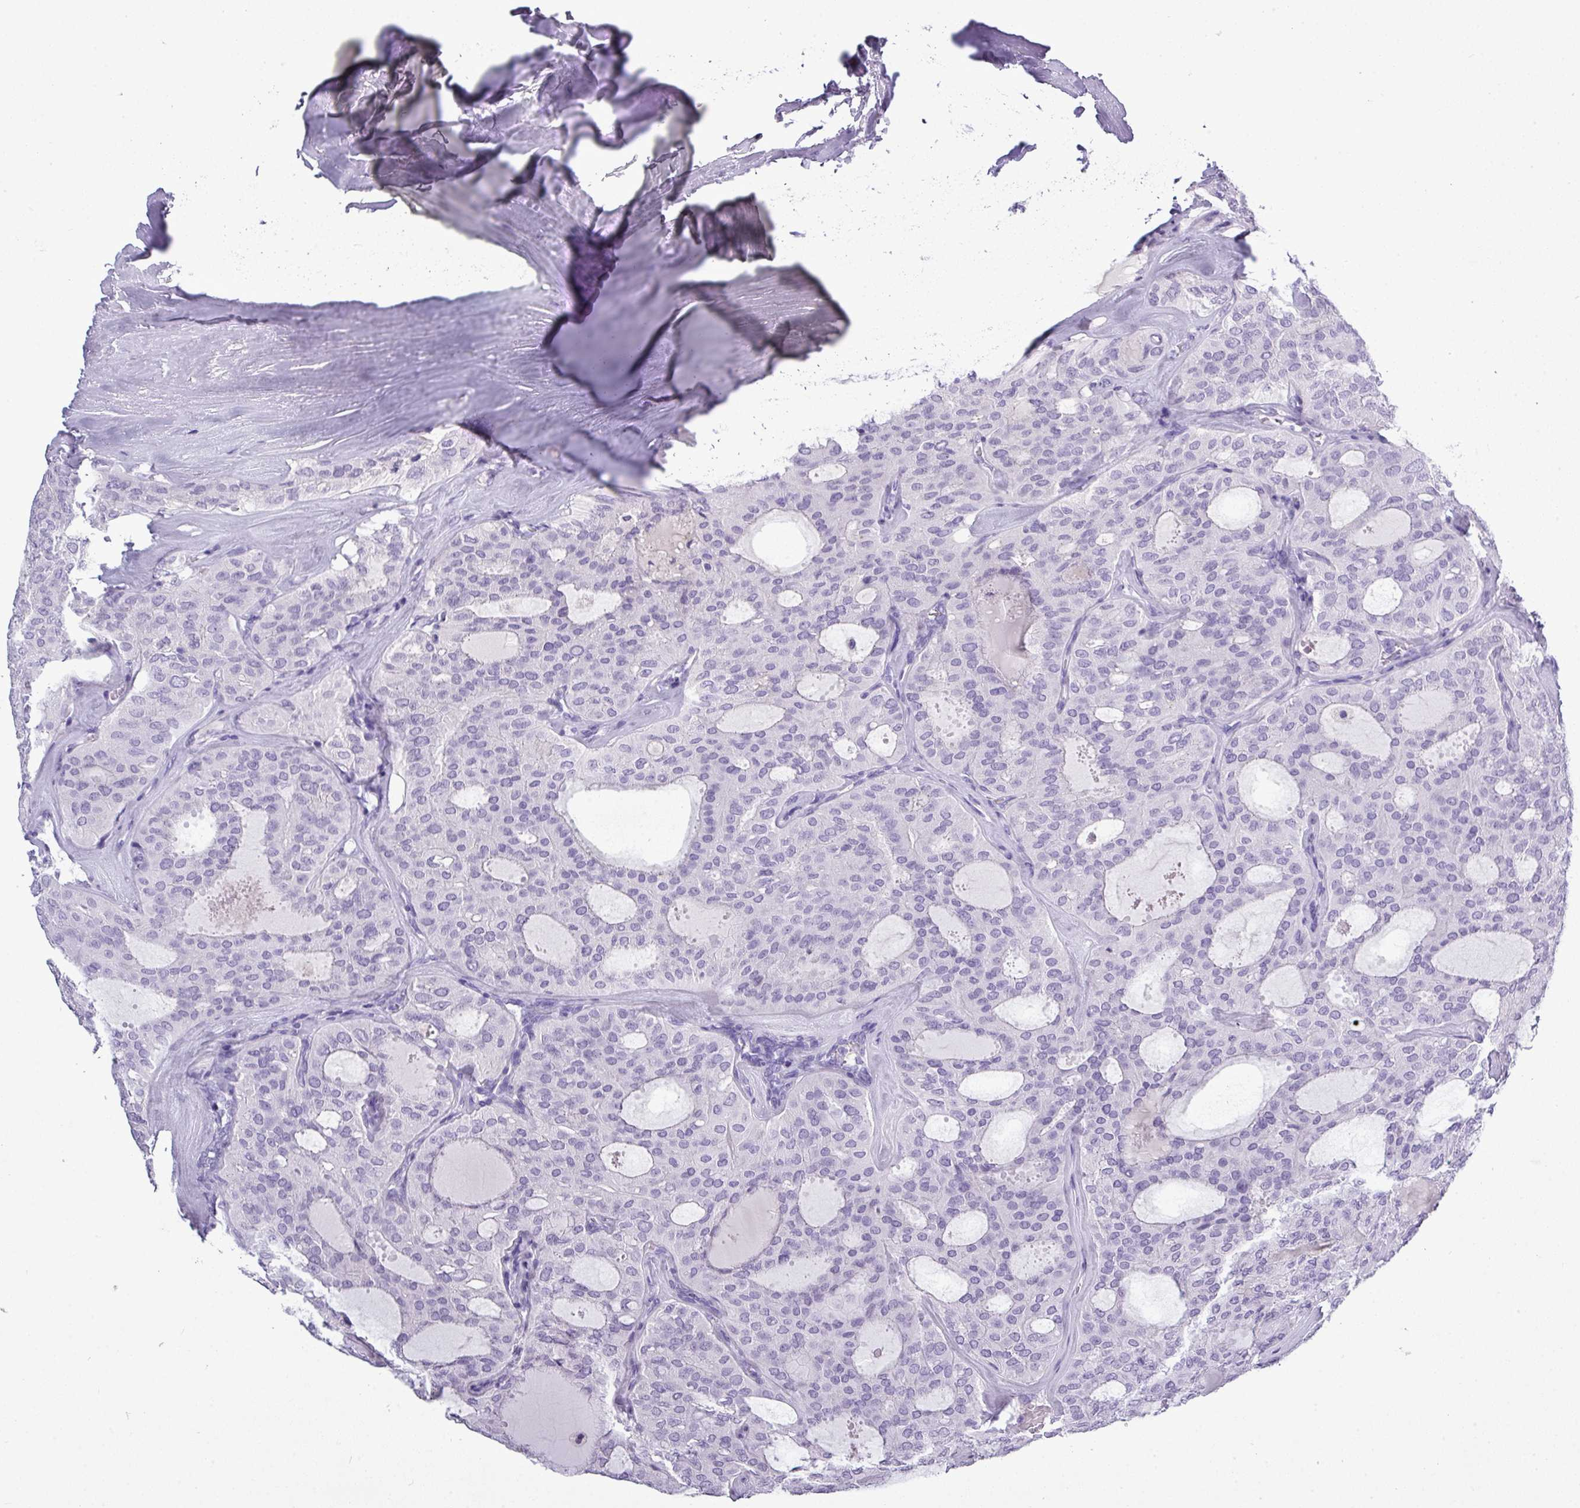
{"staining": {"intensity": "negative", "quantity": "none", "location": "none"}, "tissue": "thyroid cancer", "cell_type": "Tumor cells", "image_type": "cancer", "snomed": [{"axis": "morphology", "description": "Follicular adenoma carcinoma, NOS"}, {"axis": "topography", "description": "Thyroid gland"}], "caption": "The image displays no significant expression in tumor cells of thyroid cancer.", "gene": "TMEM91", "patient": {"sex": "male", "age": 75}}